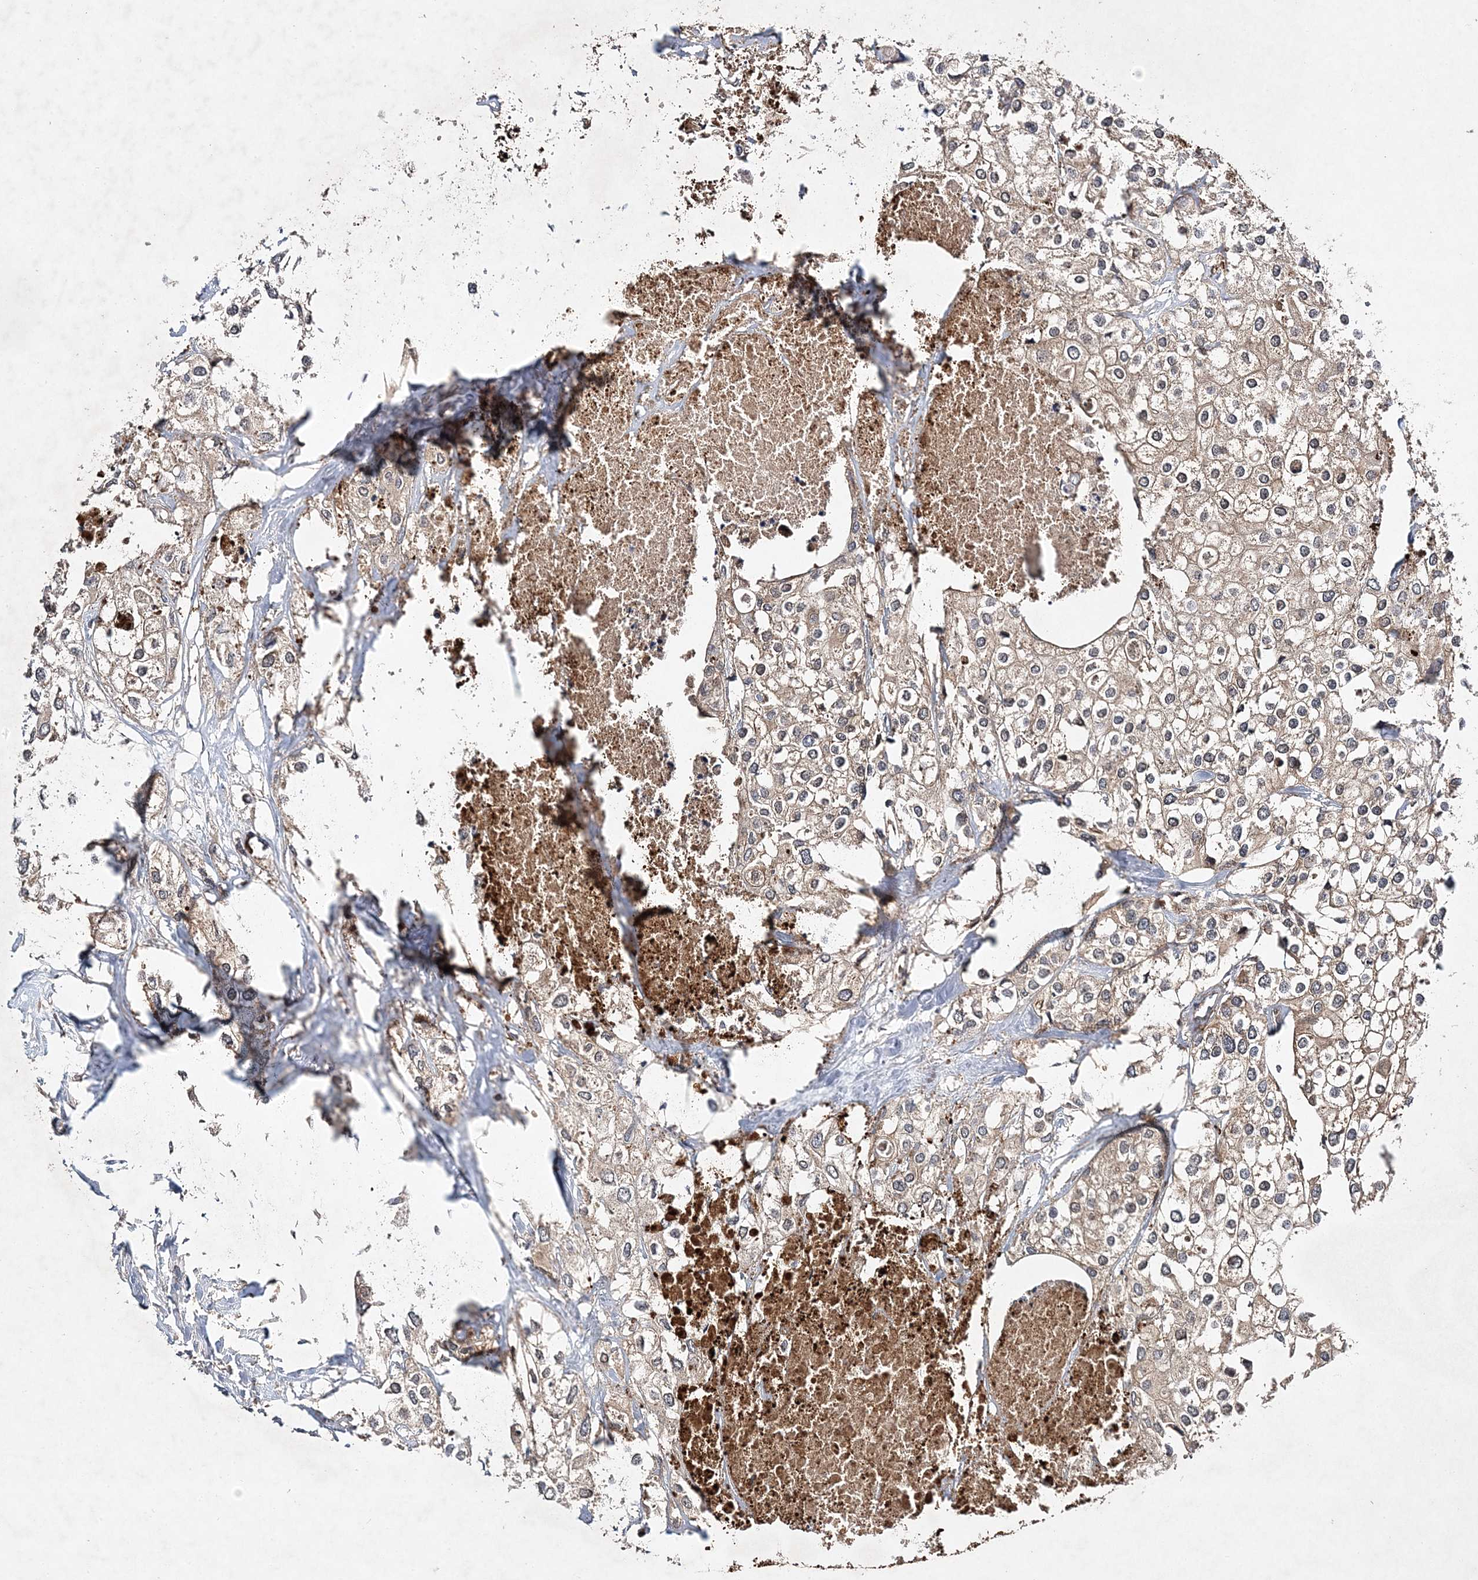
{"staining": {"intensity": "weak", "quantity": "25%-75%", "location": "cytoplasmic/membranous"}, "tissue": "urothelial cancer", "cell_type": "Tumor cells", "image_type": "cancer", "snomed": [{"axis": "morphology", "description": "Urothelial carcinoma, High grade"}, {"axis": "topography", "description": "Urinary bladder"}], "caption": "A micrograph showing weak cytoplasmic/membranous positivity in approximately 25%-75% of tumor cells in high-grade urothelial carcinoma, as visualized by brown immunohistochemical staining.", "gene": "TMEM9B", "patient": {"sex": "male", "age": 64}}